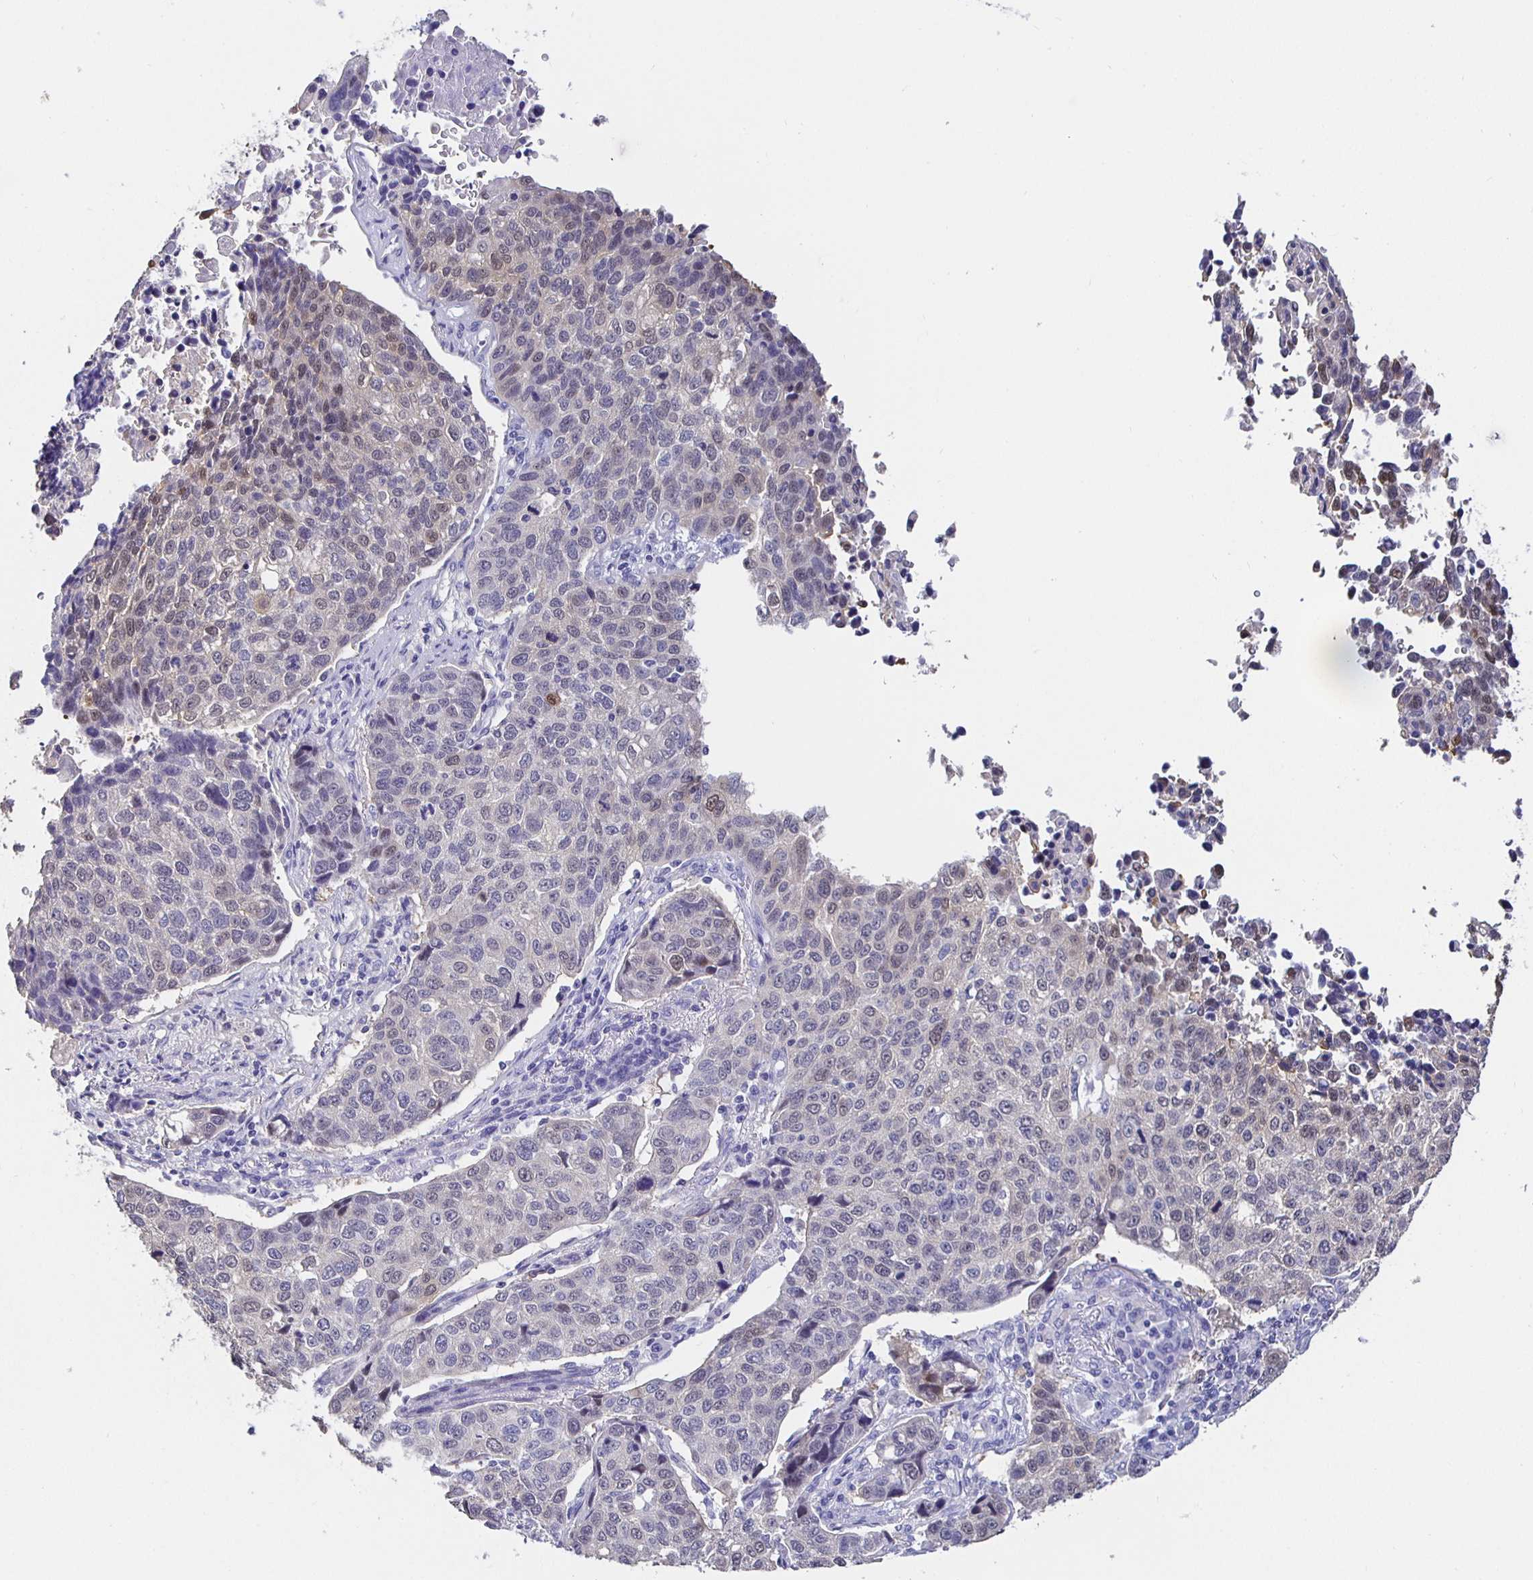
{"staining": {"intensity": "weak", "quantity": "<25%", "location": "nuclear"}, "tissue": "lung cancer", "cell_type": "Tumor cells", "image_type": "cancer", "snomed": [{"axis": "morphology", "description": "Squamous cell carcinoma, NOS"}, {"axis": "topography", "description": "Lymph node"}, {"axis": "topography", "description": "Lung"}], "caption": "Protein analysis of lung squamous cell carcinoma demonstrates no significant positivity in tumor cells. The staining was performed using DAB (3,3'-diaminobenzidine) to visualize the protein expression in brown, while the nuclei were stained in blue with hematoxylin (Magnification: 20x).", "gene": "HSPA4L", "patient": {"sex": "male", "age": 61}}